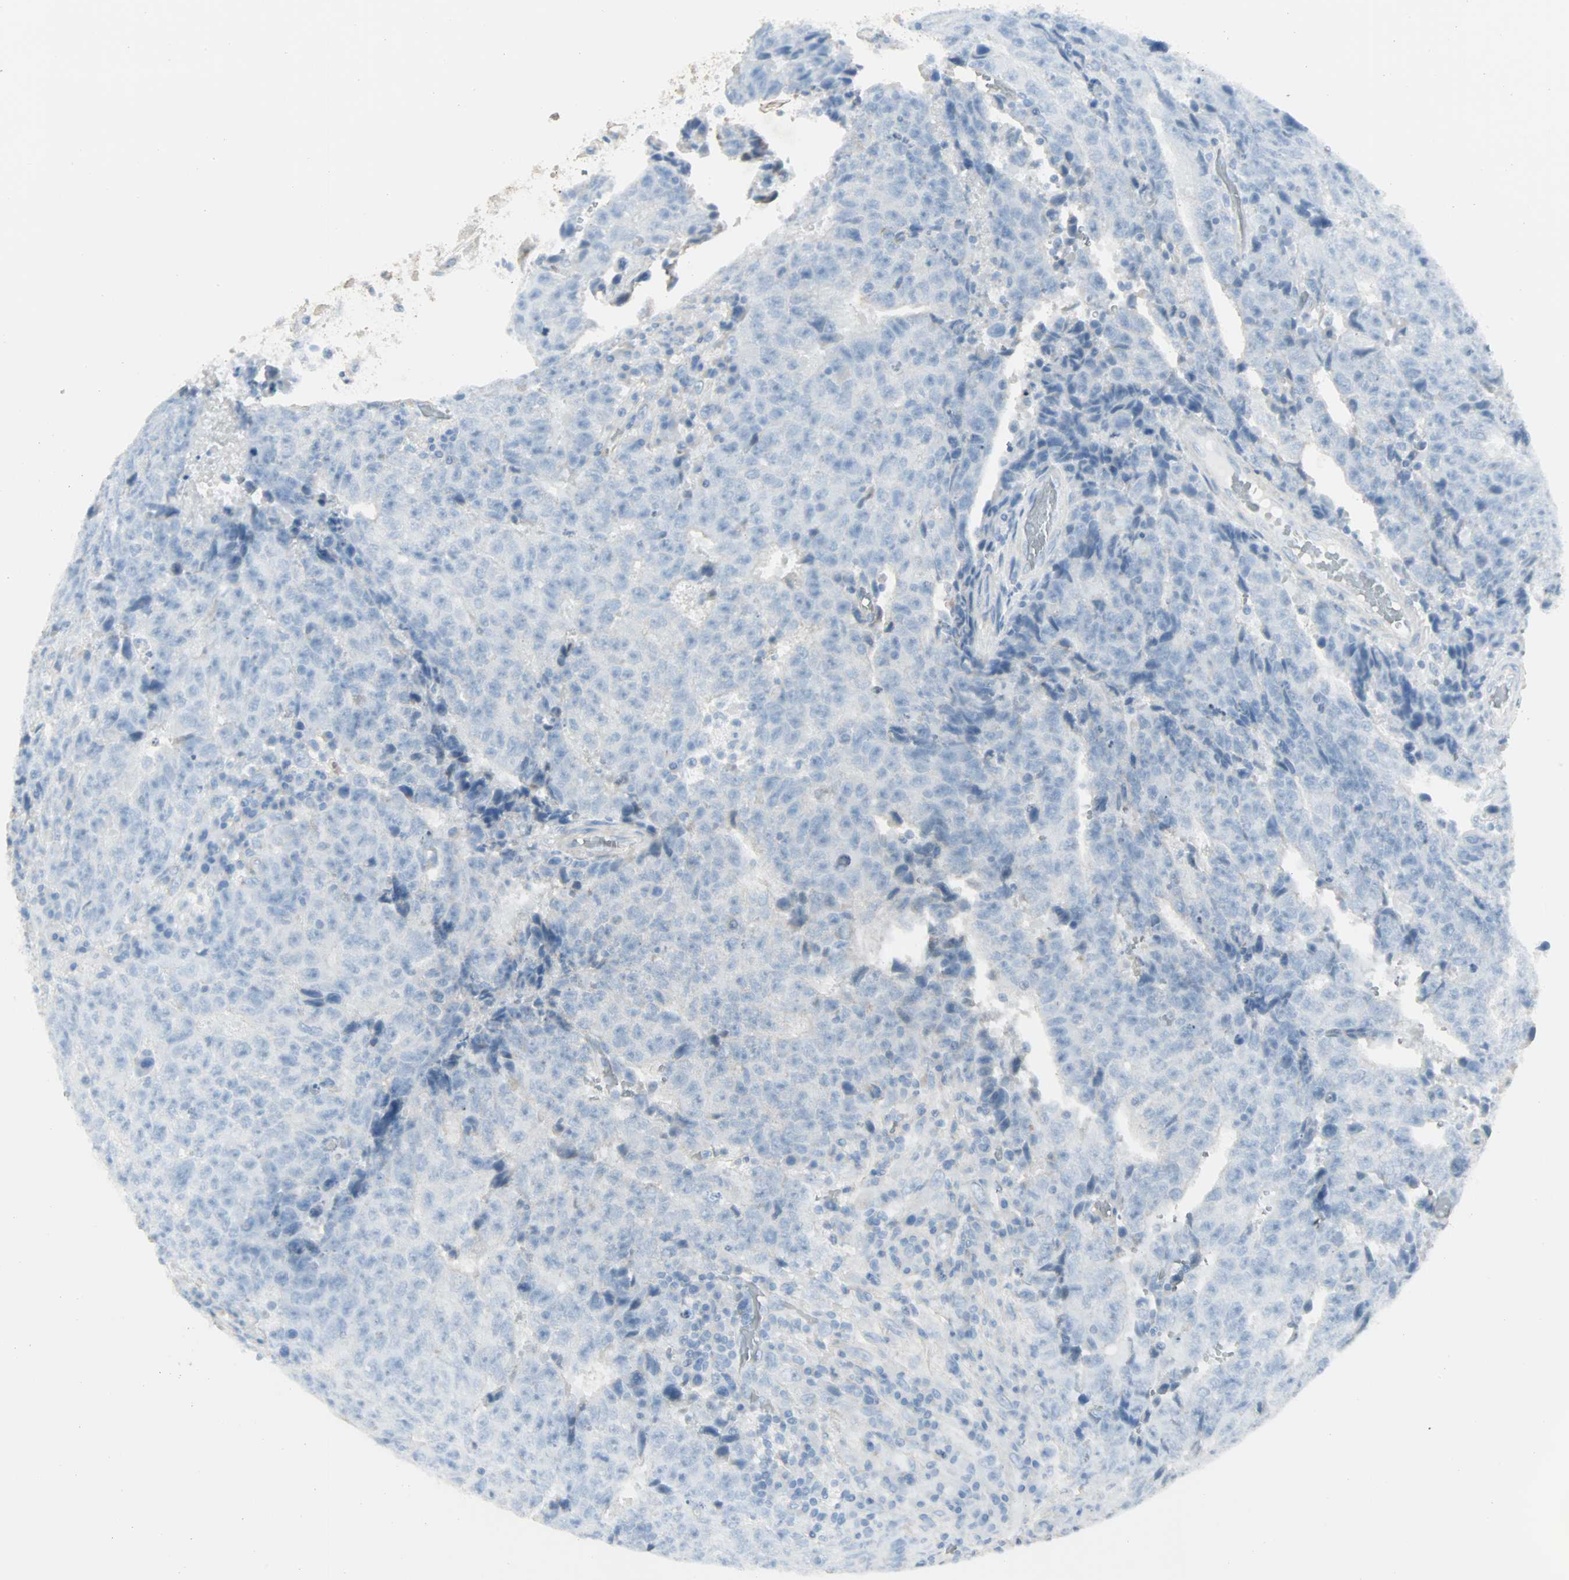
{"staining": {"intensity": "negative", "quantity": "none", "location": "none"}, "tissue": "testis cancer", "cell_type": "Tumor cells", "image_type": "cancer", "snomed": [{"axis": "morphology", "description": "Necrosis, NOS"}, {"axis": "morphology", "description": "Carcinoma, Embryonal, NOS"}, {"axis": "topography", "description": "Testis"}], "caption": "A micrograph of embryonal carcinoma (testis) stained for a protein displays no brown staining in tumor cells.", "gene": "GALNT3", "patient": {"sex": "male", "age": 19}}